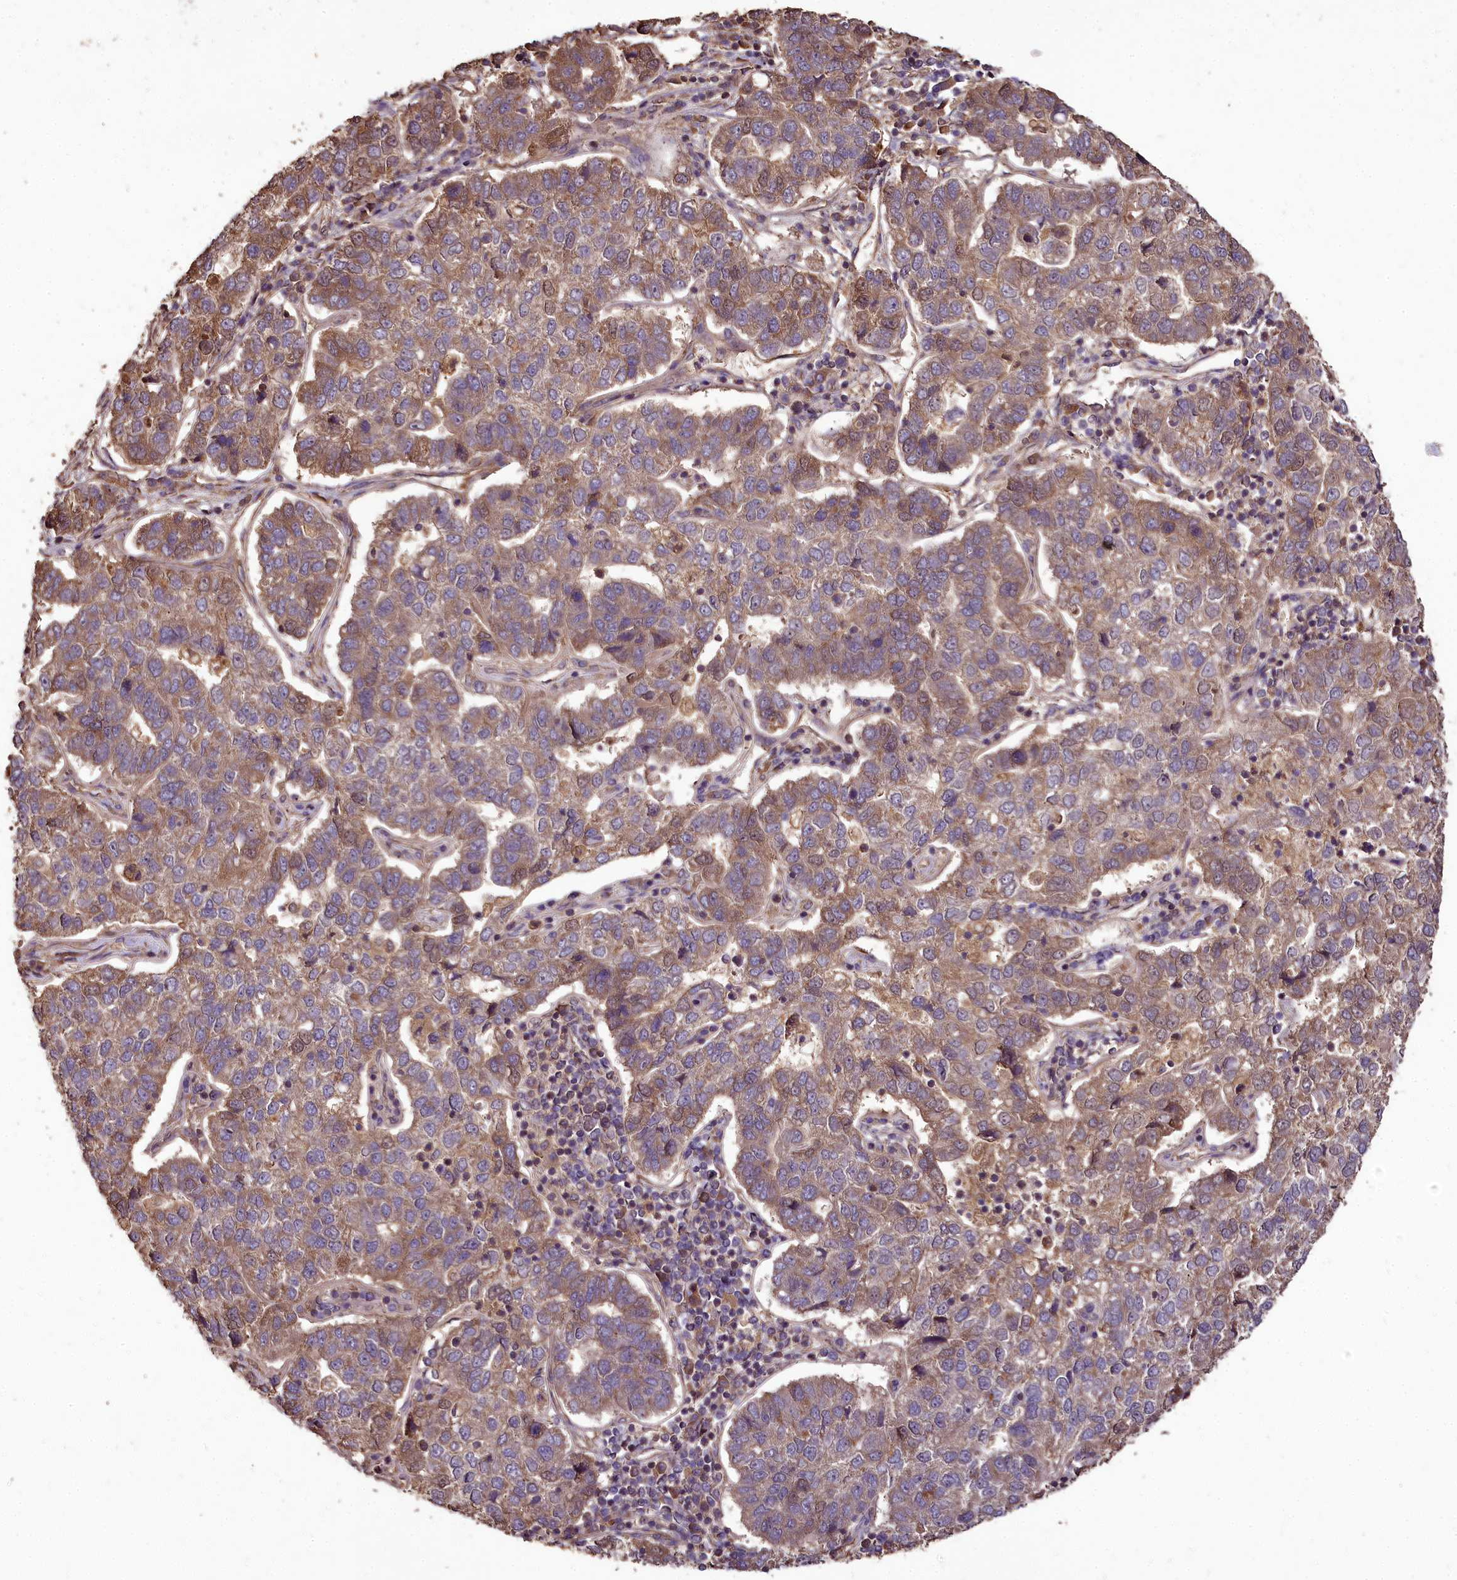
{"staining": {"intensity": "moderate", "quantity": ">75%", "location": "cytoplasmic/membranous"}, "tissue": "pancreatic cancer", "cell_type": "Tumor cells", "image_type": "cancer", "snomed": [{"axis": "morphology", "description": "Adenocarcinoma, NOS"}, {"axis": "topography", "description": "Pancreas"}], "caption": "A photomicrograph of human pancreatic cancer (adenocarcinoma) stained for a protein exhibits moderate cytoplasmic/membranous brown staining in tumor cells.", "gene": "TTLL10", "patient": {"sex": "female", "age": 61}}